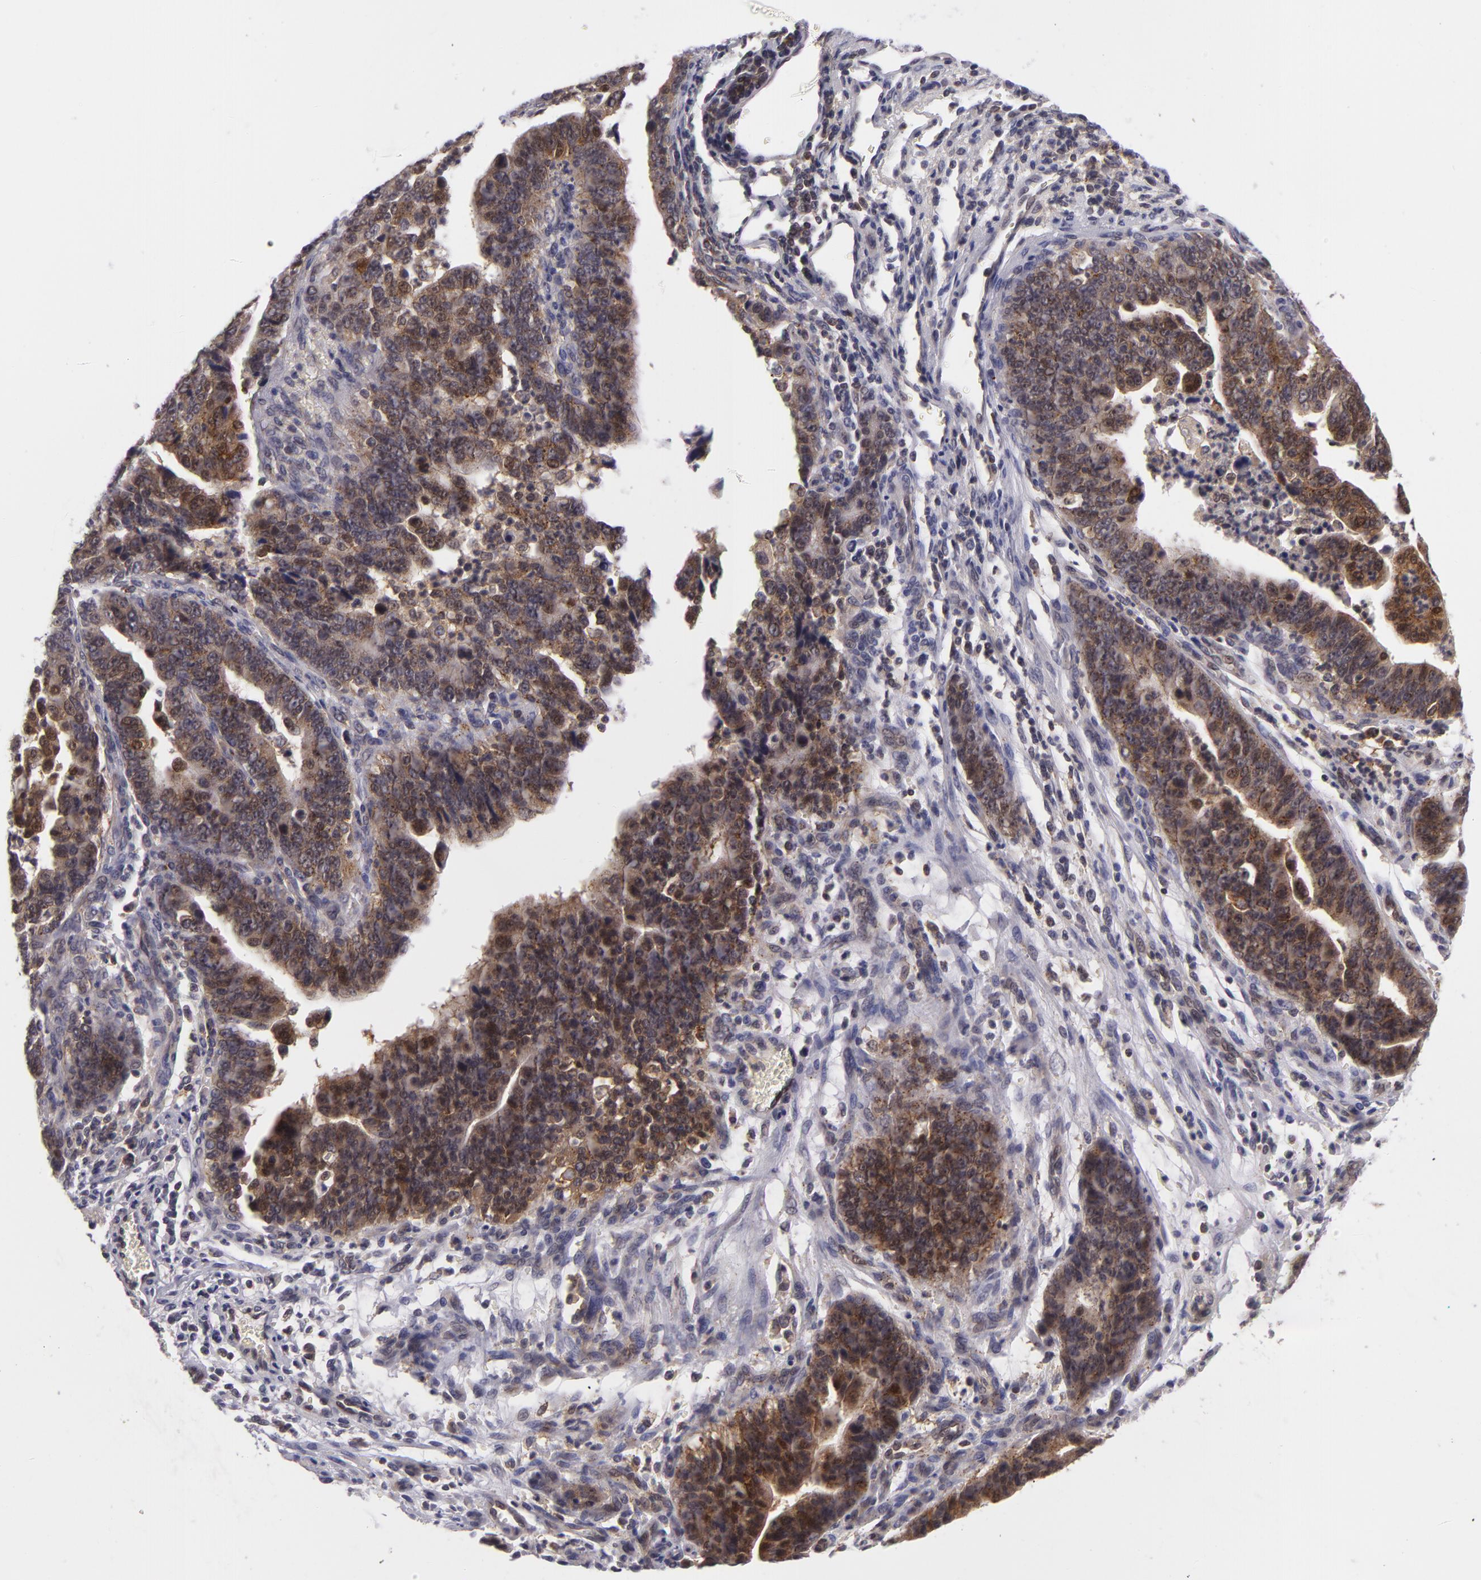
{"staining": {"intensity": "strong", "quantity": ">75%", "location": "cytoplasmic/membranous"}, "tissue": "stomach cancer", "cell_type": "Tumor cells", "image_type": "cancer", "snomed": [{"axis": "morphology", "description": "Adenocarcinoma, NOS"}, {"axis": "topography", "description": "Stomach, upper"}], "caption": "Protein expression analysis of adenocarcinoma (stomach) demonstrates strong cytoplasmic/membranous expression in about >75% of tumor cells.", "gene": "BCL10", "patient": {"sex": "female", "age": 50}}